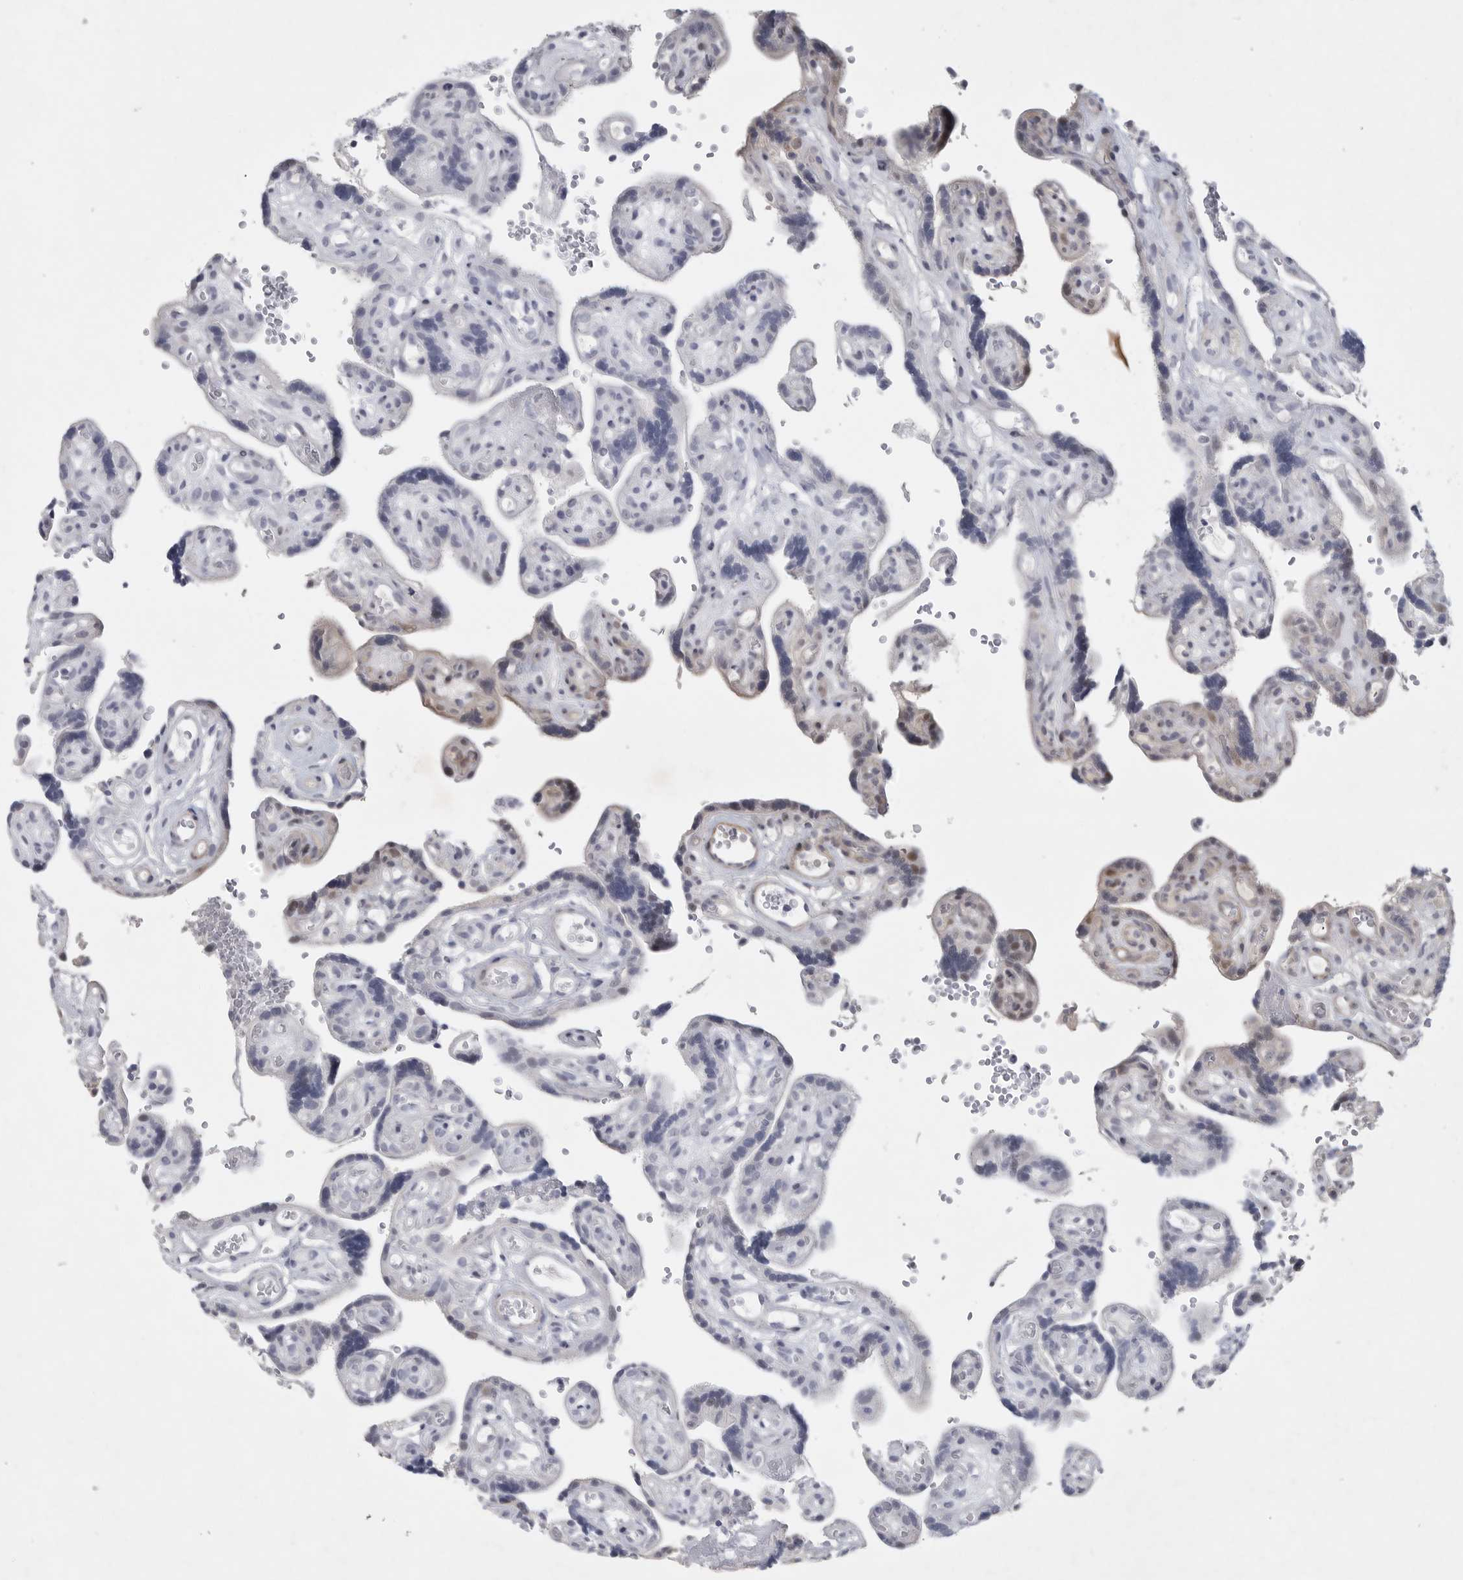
{"staining": {"intensity": "negative", "quantity": "none", "location": "none"}, "tissue": "placenta", "cell_type": "Decidual cells", "image_type": "normal", "snomed": [{"axis": "morphology", "description": "Normal tissue, NOS"}, {"axis": "topography", "description": "Placenta"}], "caption": "Protein analysis of benign placenta demonstrates no significant positivity in decidual cells.", "gene": "TNR", "patient": {"sex": "female", "age": 30}}